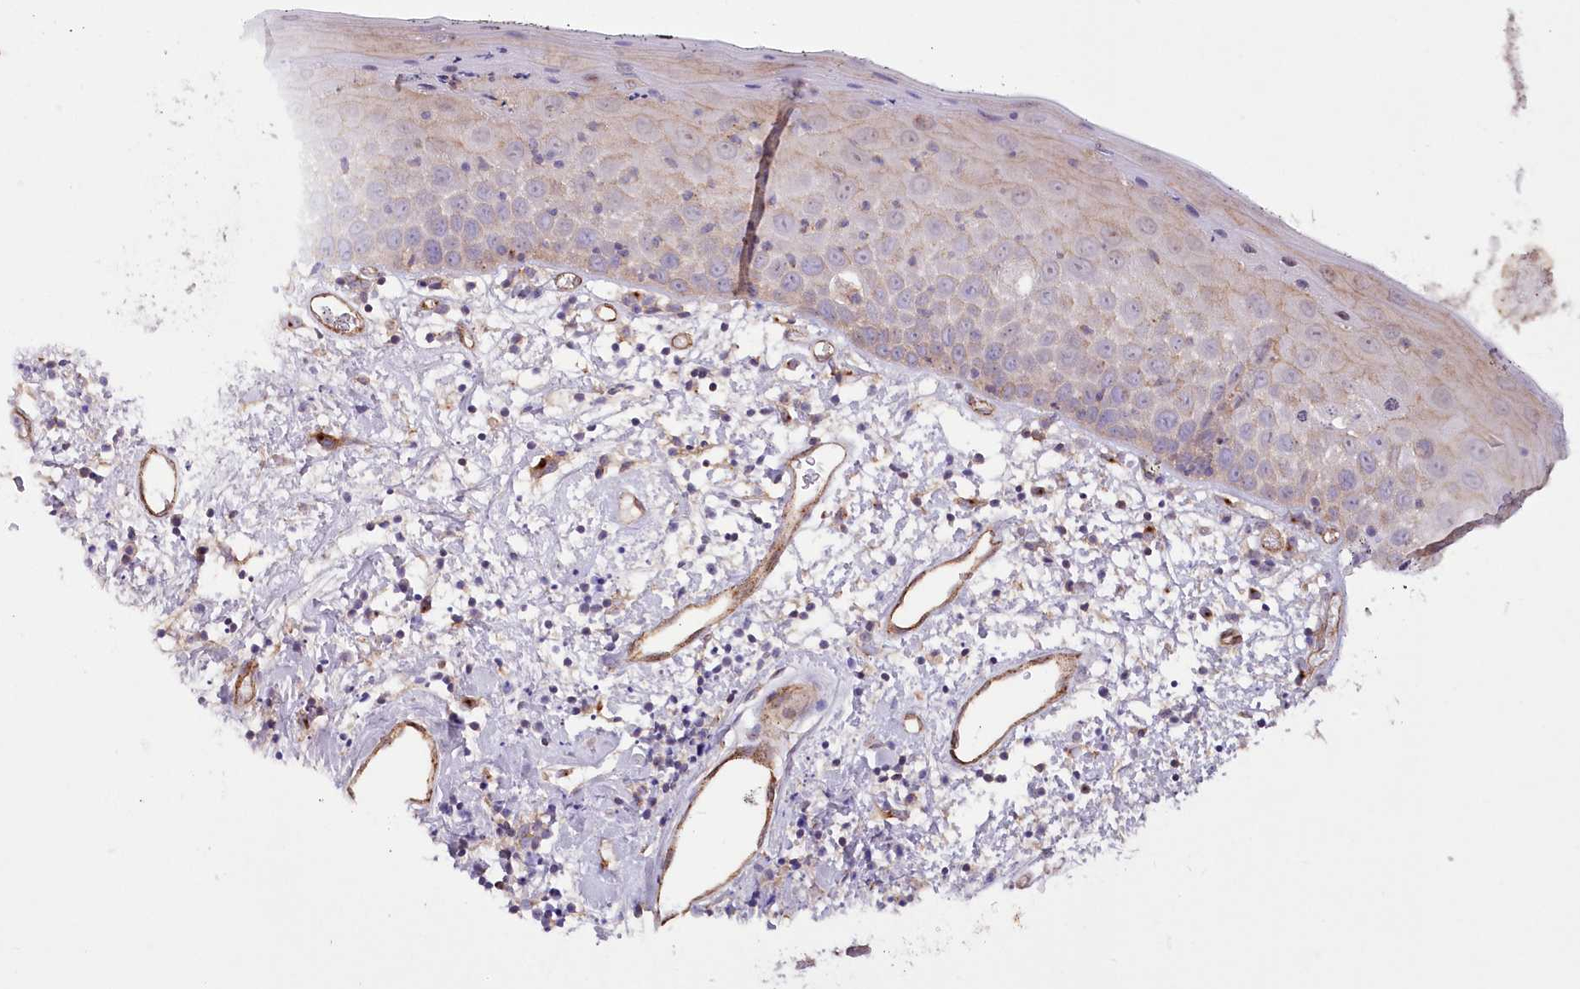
{"staining": {"intensity": "weak", "quantity": "<25%", "location": "cytoplasmic/membranous"}, "tissue": "oral mucosa", "cell_type": "Squamous epithelial cells", "image_type": "normal", "snomed": [{"axis": "morphology", "description": "Normal tissue, NOS"}, {"axis": "topography", "description": "Oral tissue"}], "caption": "Protein analysis of unremarkable oral mucosa demonstrates no significant positivity in squamous epithelial cells. (Stains: DAB (3,3'-diaminobenzidine) IHC with hematoxylin counter stain, Microscopy: brightfield microscopy at high magnification).", "gene": "RAB11FIP5", "patient": {"sex": "male", "age": 74}}